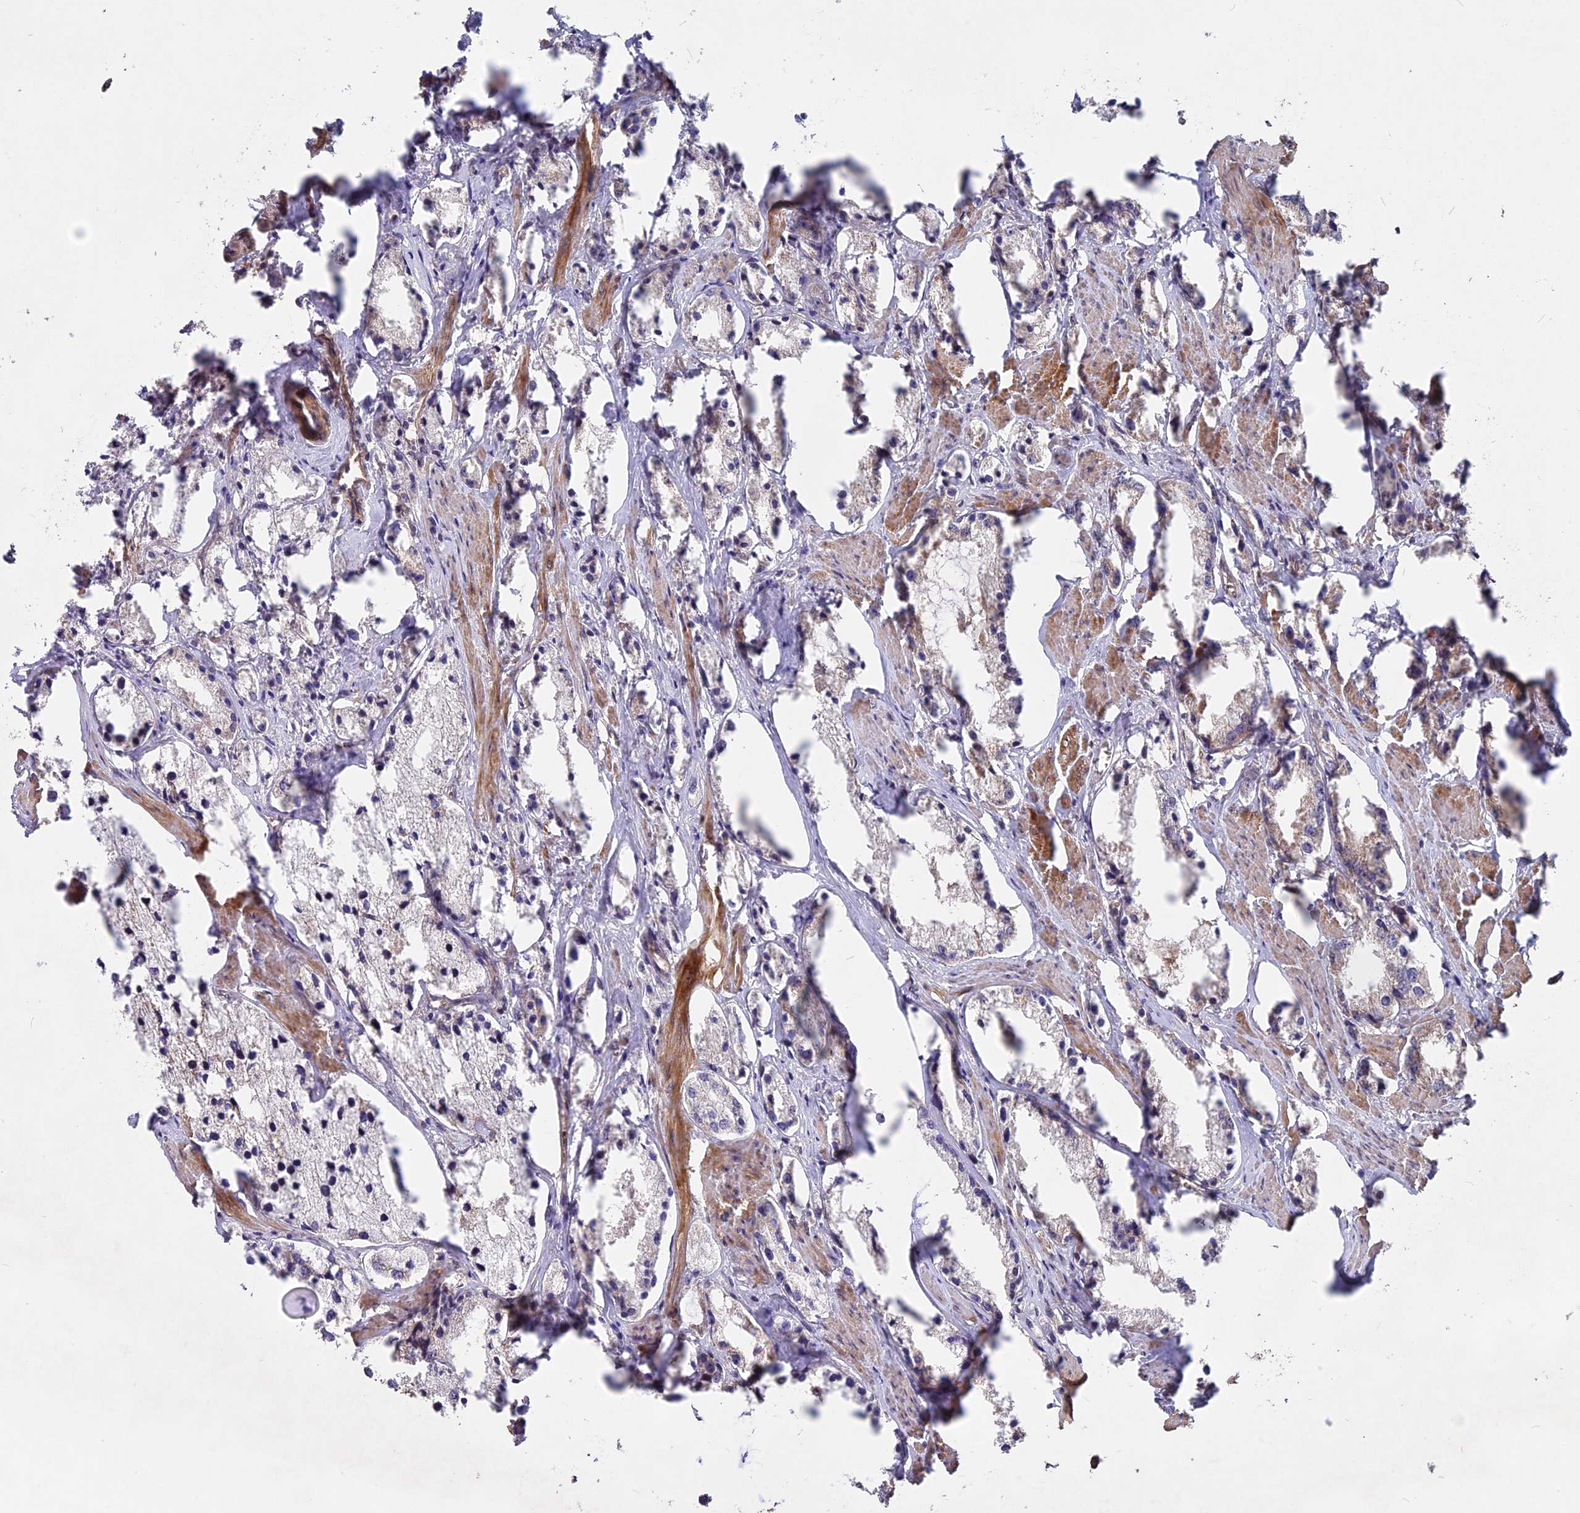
{"staining": {"intensity": "negative", "quantity": "none", "location": "none"}, "tissue": "prostate cancer", "cell_type": "Tumor cells", "image_type": "cancer", "snomed": [{"axis": "morphology", "description": "Adenocarcinoma, High grade"}, {"axis": "topography", "description": "Prostate"}], "caption": "High magnification brightfield microscopy of prostate high-grade adenocarcinoma stained with DAB (brown) and counterstained with hematoxylin (blue): tumor cells show no significant staining.", "gene": "ZC3H10", "patient": {"sex": "male", "age": 66}}